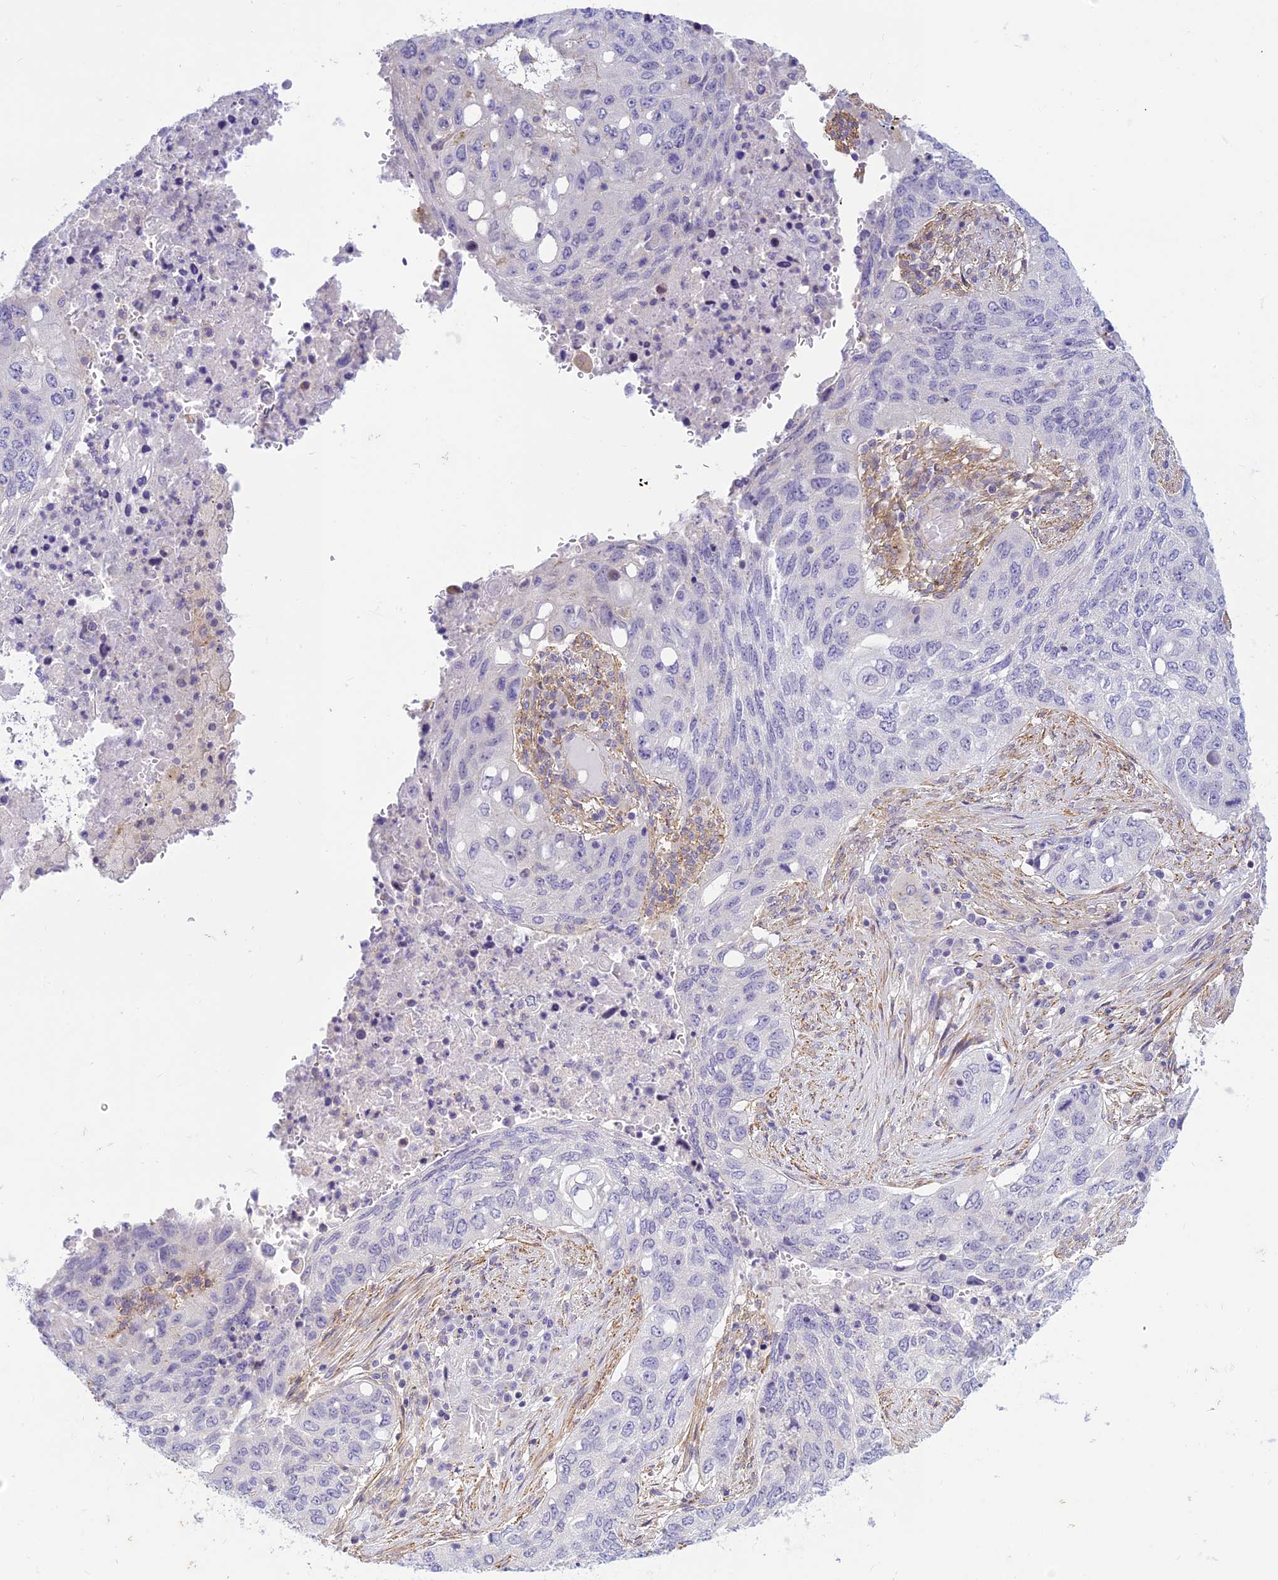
{"staining": {"intensity": "negative", "quantity": "none", "location": "none"}, "tissue": "lung cancer", "cell_type": "Tumor cells", "image_type": "cancer", "snomed": [{"axis": "morphology", "description": "Squamous cell carcinoma, NOS"}, {"axis": "topography", "description": "Lung"}], "caption": "Immunohistochemical staining of lung squamous cell carcinoma reveals no significant staining in tumor cells.", "gene": "FBXW4", "patient": {"sex": "female", "age": 63}}